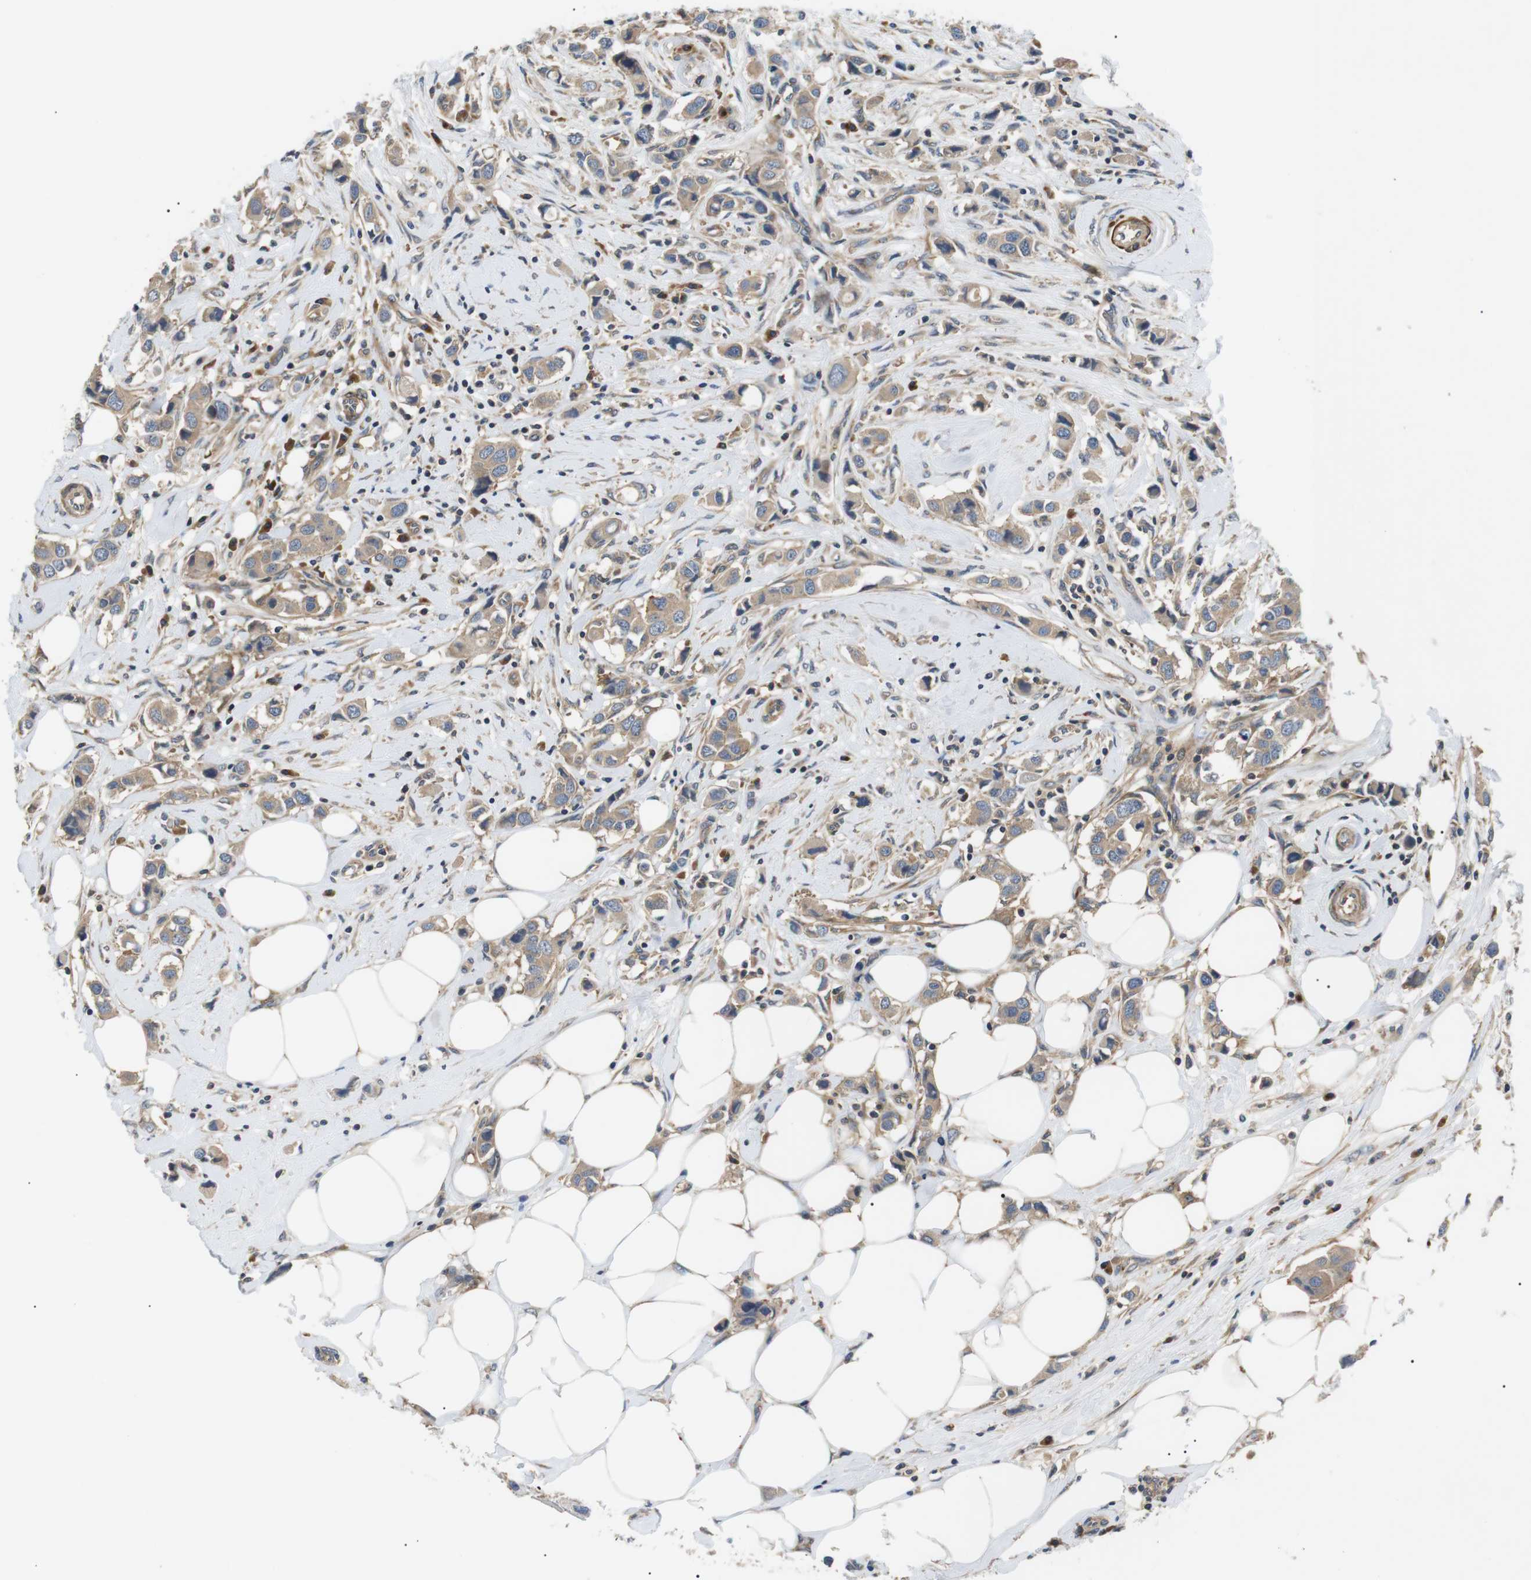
{"staining": {"intensity": "weak", "quantity": ">75%", "location": "cytoplasmic/membranous"}, "tissue": "breast cancer", "cell_type": "Tumor cells", "image_type": "cancer", "snomed": [{"axis": "morphology", "description": "Normal tissue, NOS"}, {"axis": "morphology", "description": "Duct carcinoma"}, {"axis": "topography", "description": "Breast"}], "caption": "Breast invasive ductal carcinoma was stained to show a protein in brown. There is low levels of weak cytoplasmic/membranous positivity in approximately >75% of tumor cells.", "gene": "DIPK1A", "patient": {"sex": "female", "age": 50}}